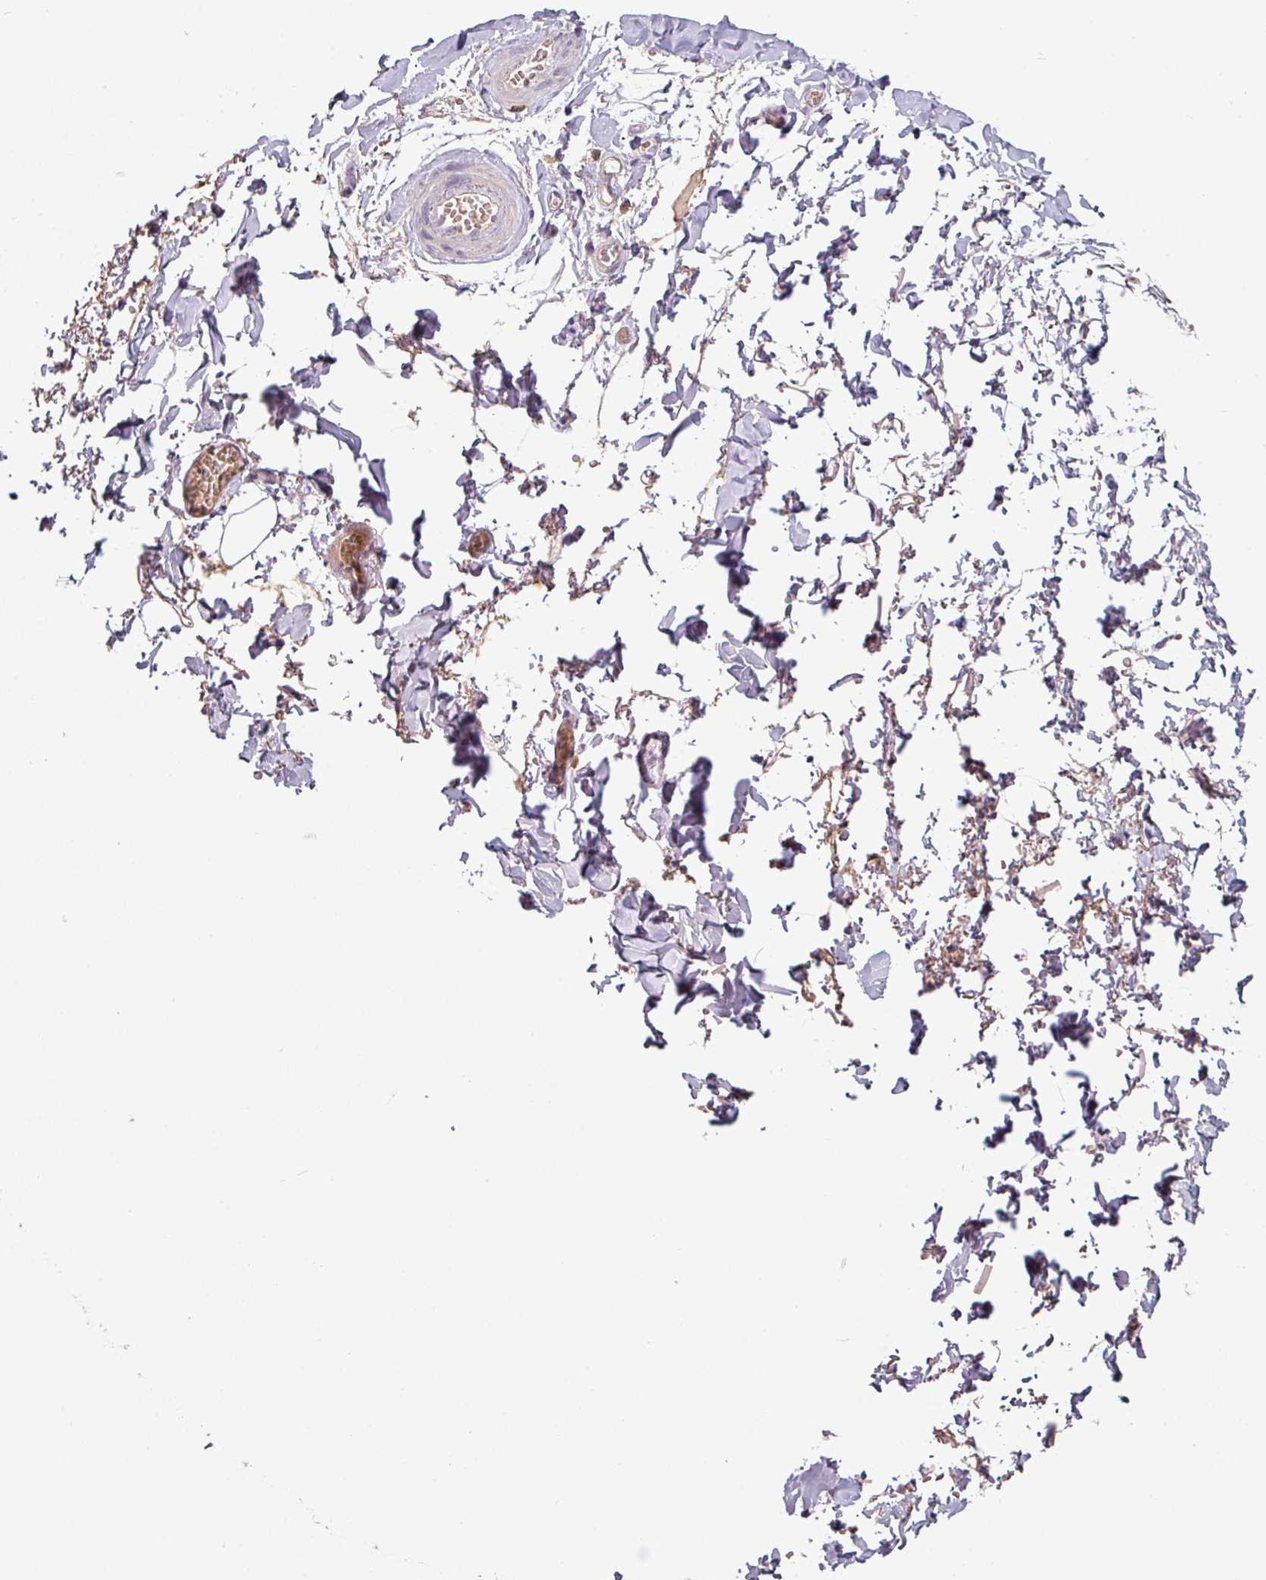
{"staining": {"intensity": "negative", "quantity": "none", "location": "none"}, "tissue": "adipose tissue", "cell_type": "Adipocytes", "image_type": "normal", "snomed": [{"axis": "morphology", "description": "Normal tissue, NOS"}, {"axis": "topography", "description": "Vulva"}, {"axis": "topography", "description": "Vagina"}, {"axis": "topography", "description": "Peripheral nerve tissue"}], "caption": "There is no significant expression in adipocytes of adipose tissue. The staining was performed using DAB (3,3'-diaminobenzidine) to visualize the protein expression in brown, while the nuclei were stained in blue with hematoxylin (Magnification: 20x).", "gene": "CD3G", "patient": {"sex": "female", "age": 66}}